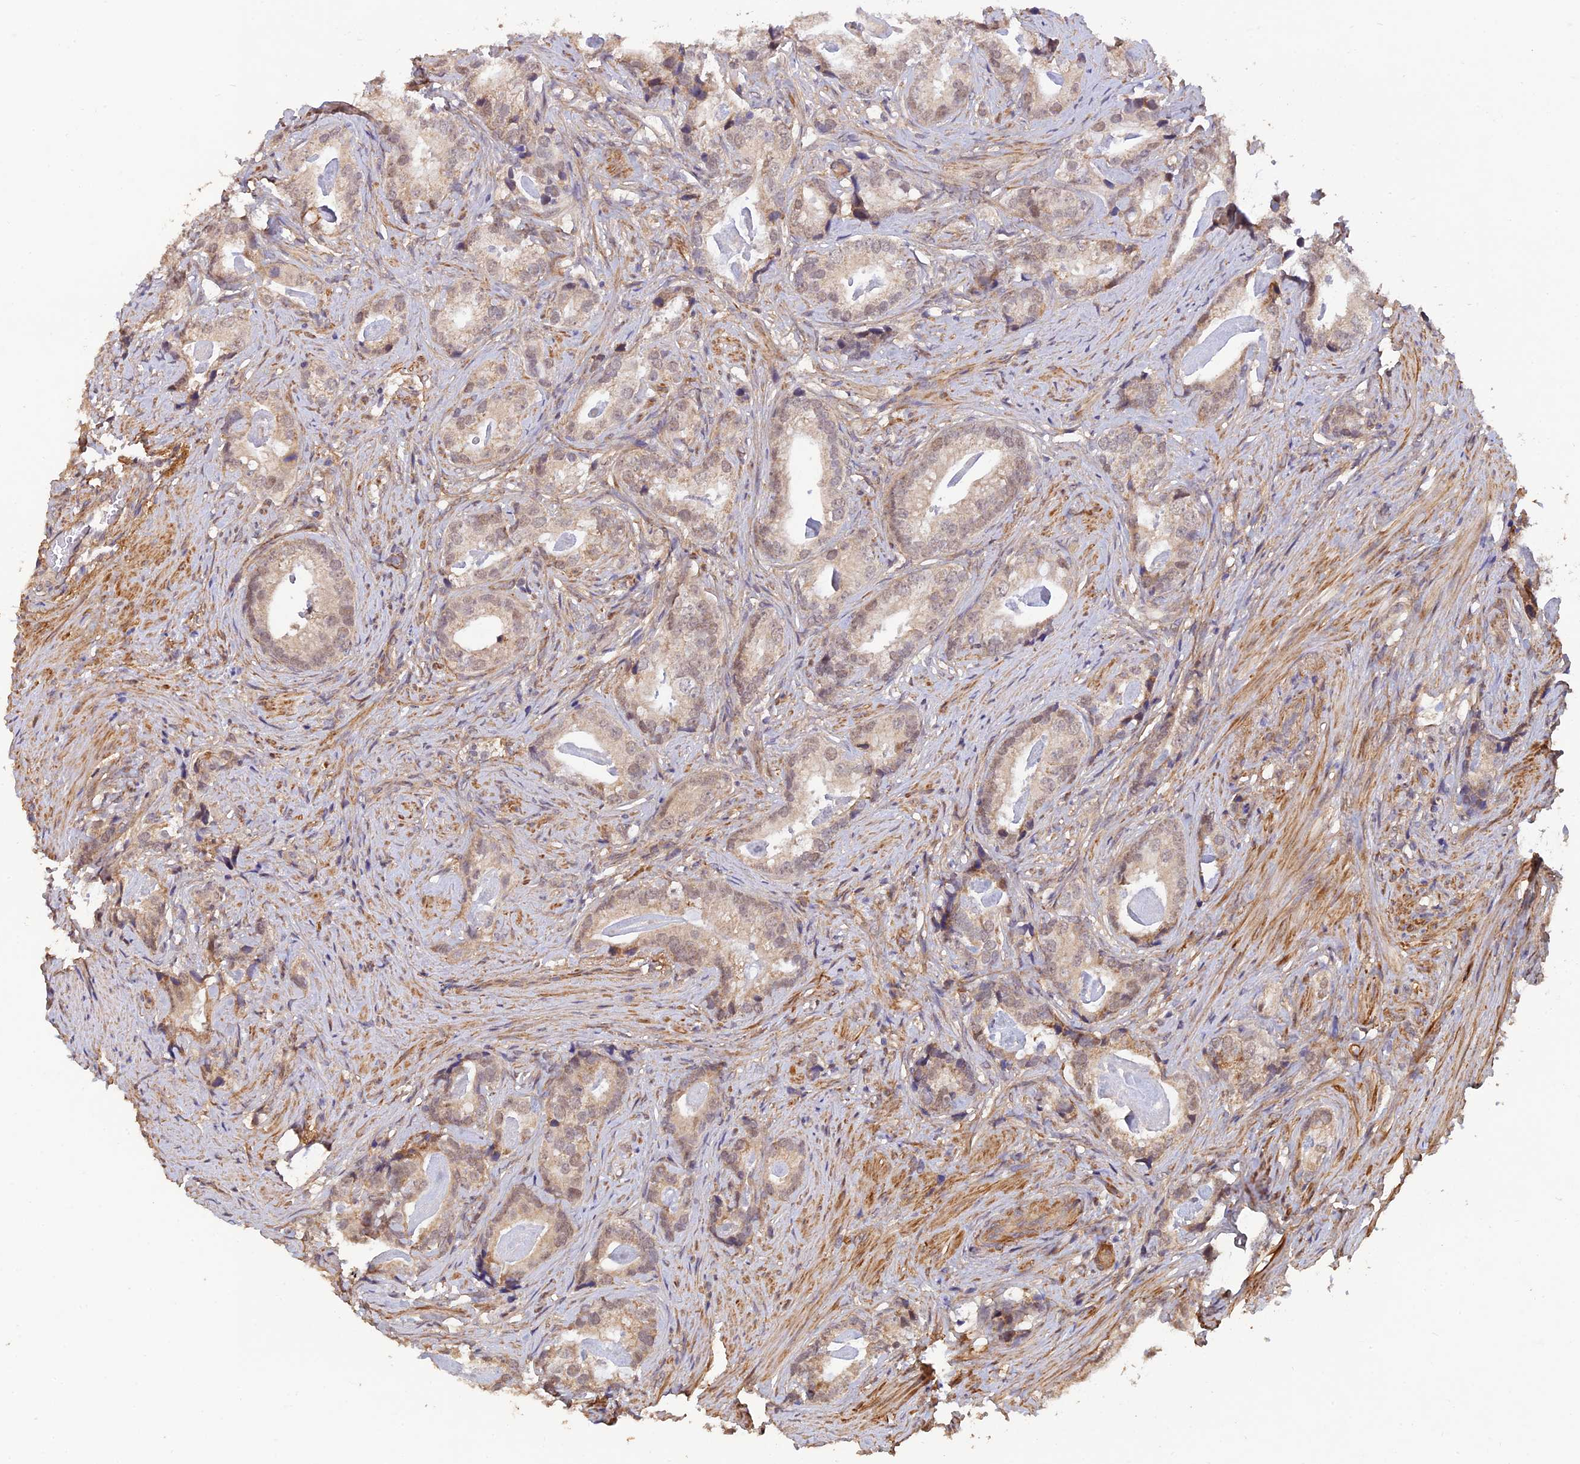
{"staining": {"intensity": "weak", "quantity": "<25%", "location": "nuclear"}, "tissue": "prostate cancer", "cell_type": "Tumor cells", "image_type": "cancer", "snomed": [{"axis": "morphology", "description": "Adenocarcinoma, Low grade"}, {"axis": "topography", "description": "Prostate"}], "caption": "This photomicrograph is of prostate low-grade adenocarcinoma stained with immunohistochemistry (IHC) to label a protein in brown with the nuclei are counter-stained blue. There is no expression in tumor cells.", "gene": "PAGR1", "patient": {"sex": "male", "age": 71}}